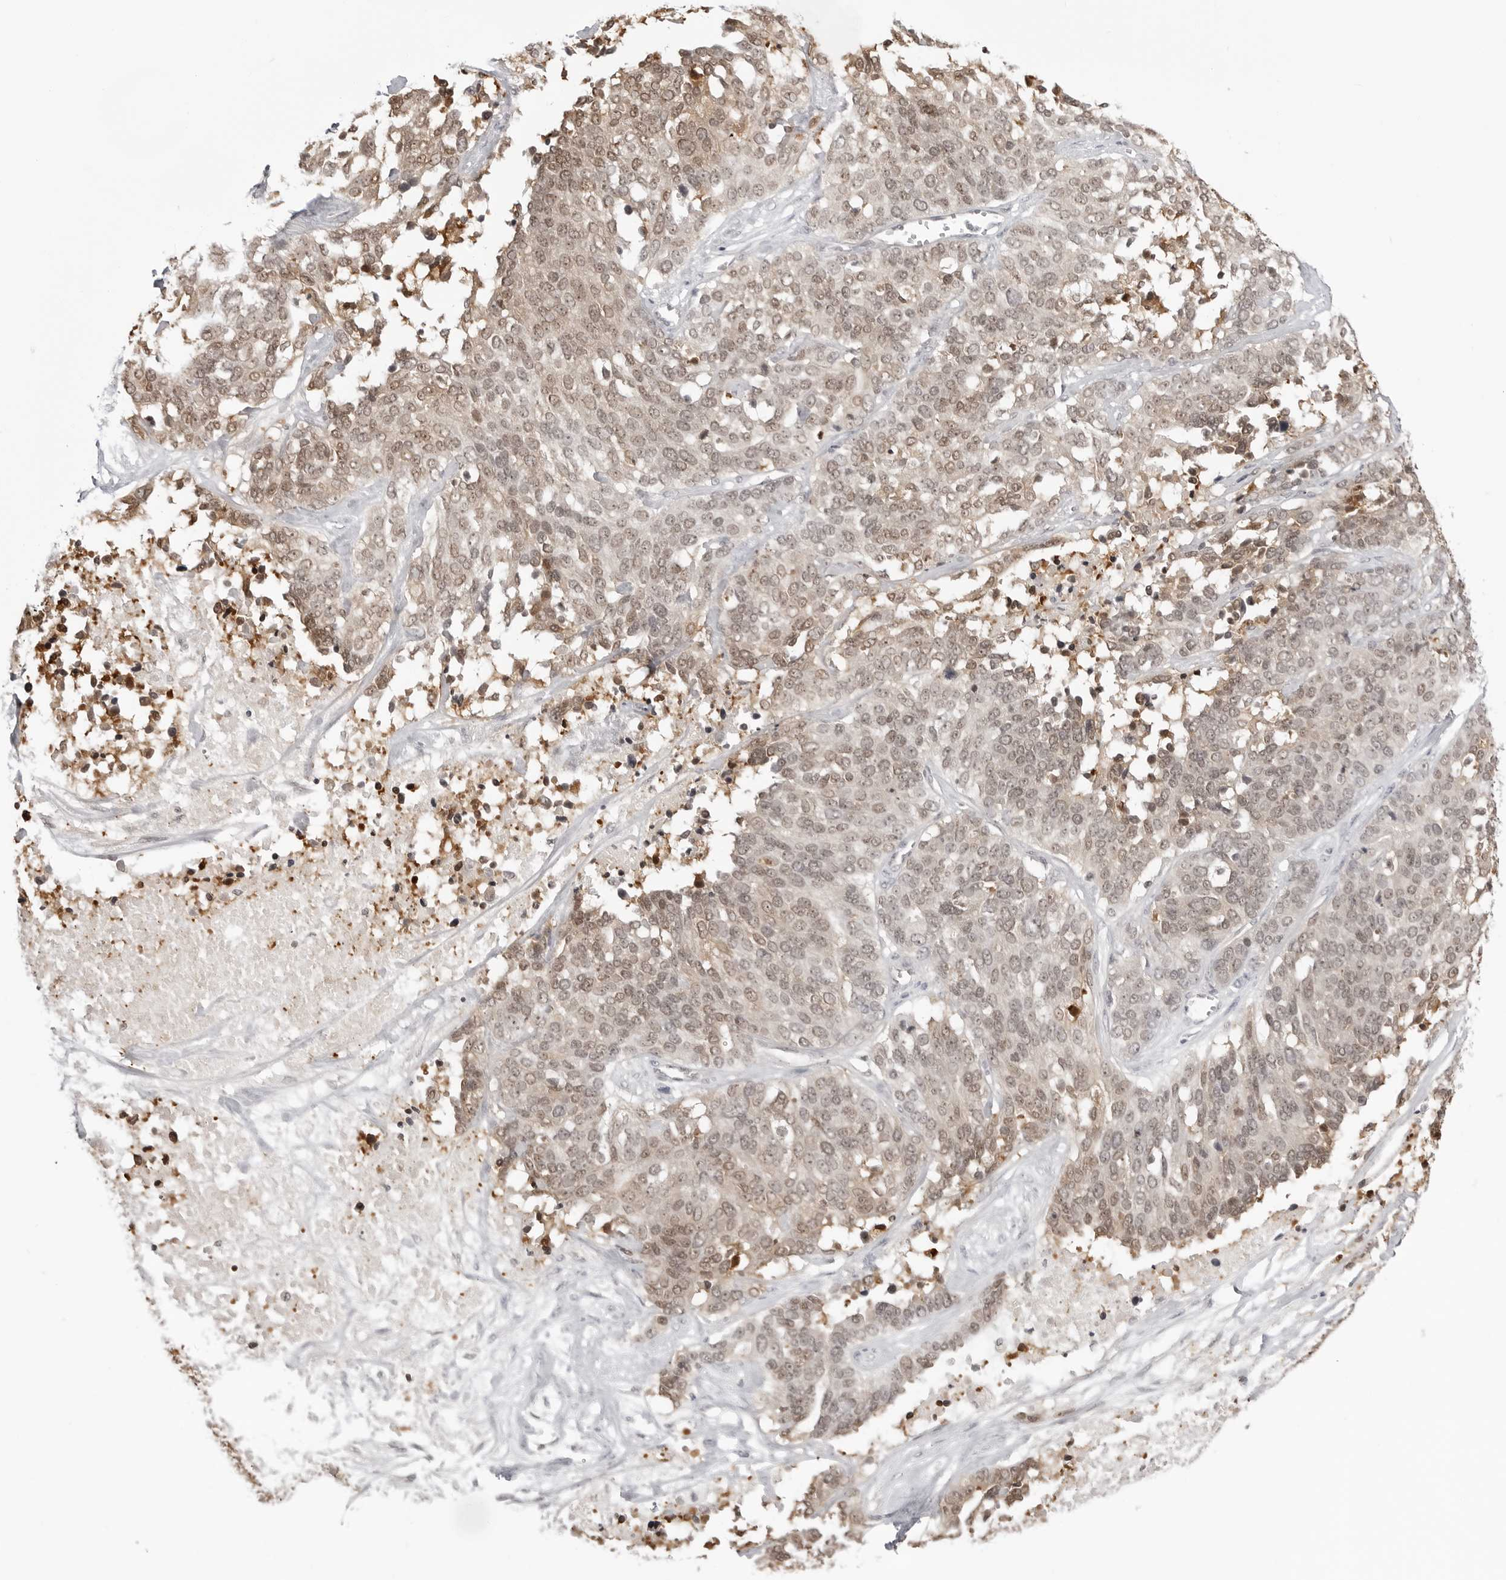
{"staining": {"intensity": "weak", "quantity": ">75%", "location": "cytoplasmic/membranous,nuclear"}, "tissue": "ovarian cancer", "cell_type": "Tumor cells", "image_type": "cancer", "snomed": [{"axis": "morphology", "description": "Cystadenocarcinoma, serous, NOS"}, {"axis": "topography", "description": "Ovary"}], "caption": "Weak cytoplasmic/membranous and nuclear protein staining is seen in approximately >75% of tumor cells in ovarian cancer (serous cystadenocarcinoma). The staining was performed using DAB, with brown indicating positive protein expression. Nuclei are stained blue with hematoxylin.", "gene": "YWHAG", "patient": {"sex": "female", "age": 44}}